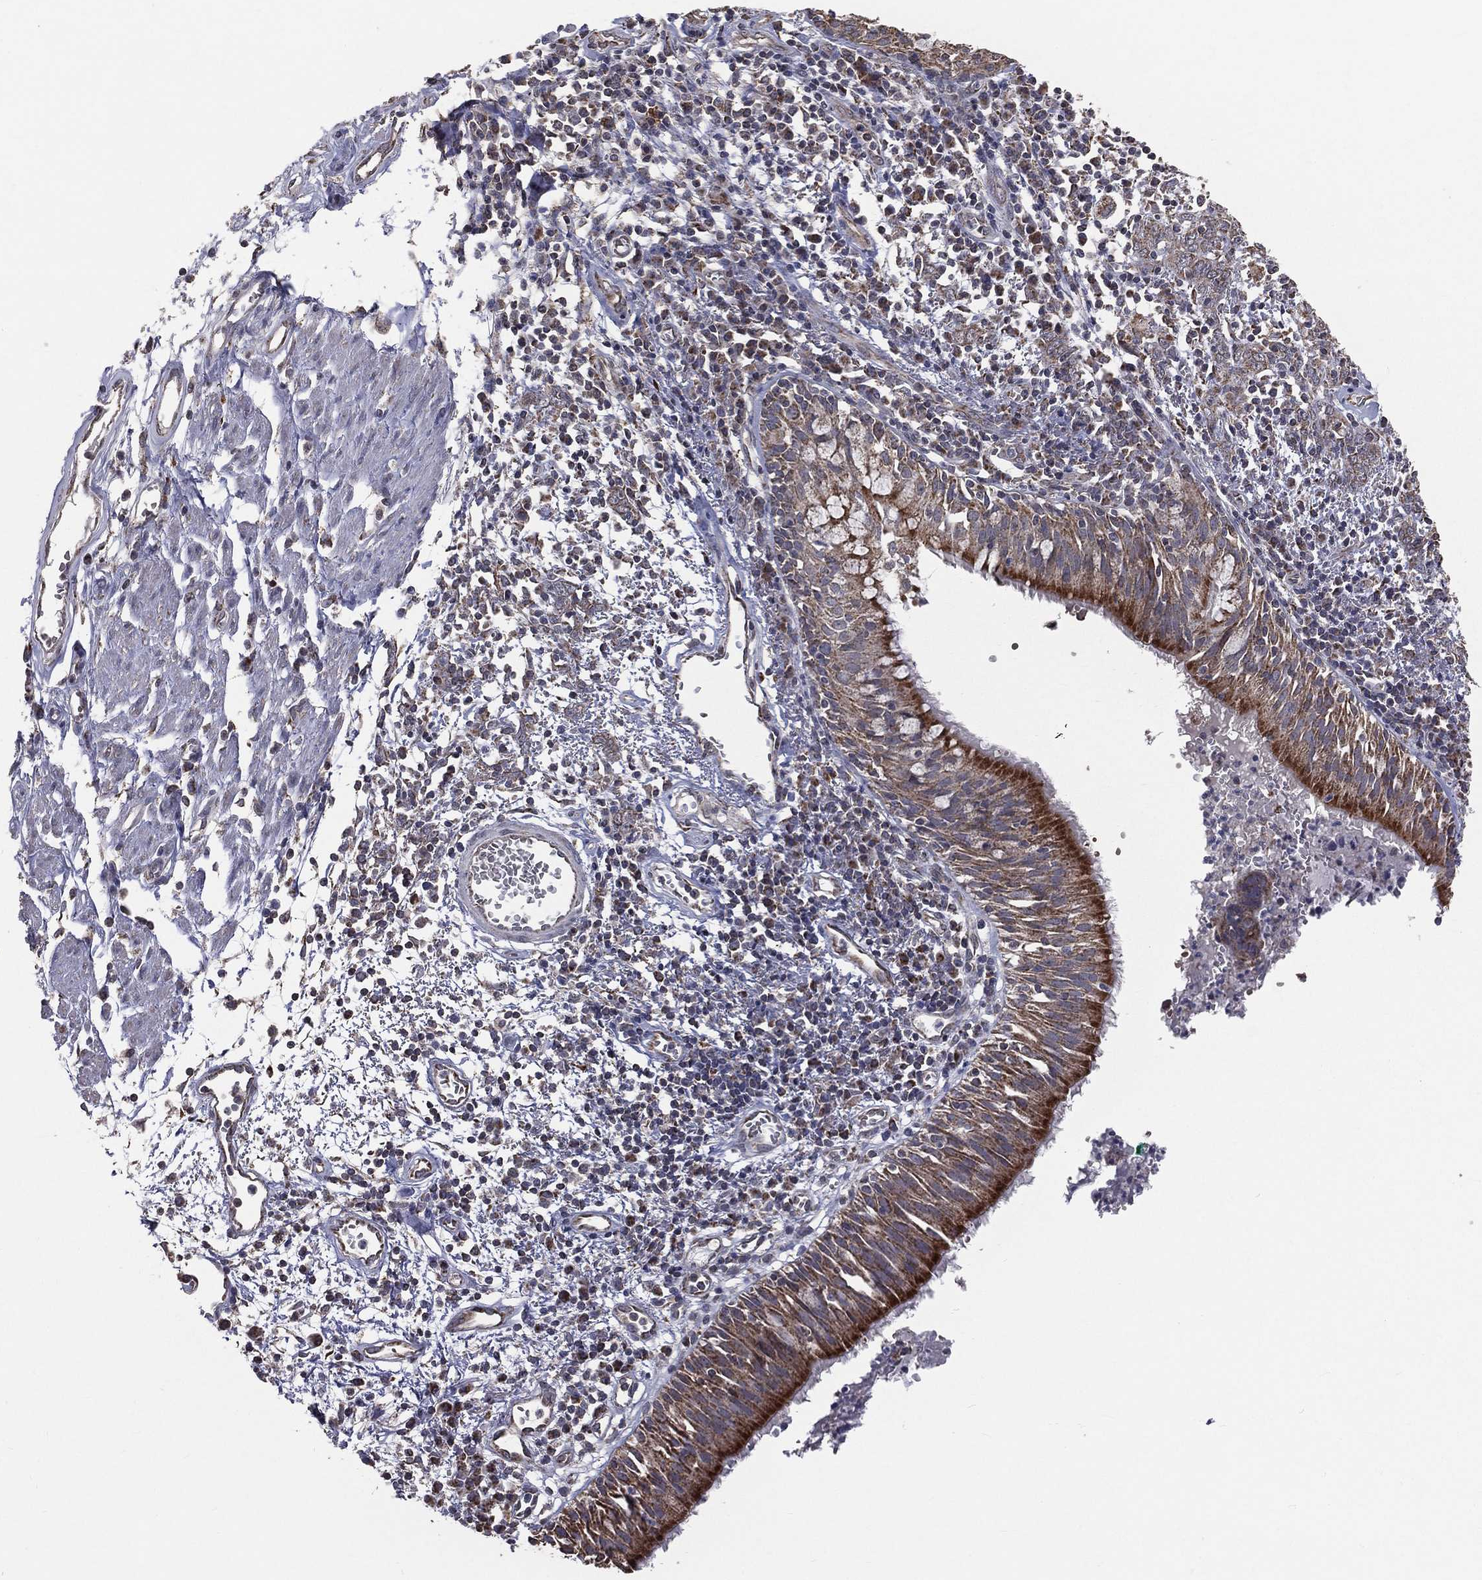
{"staining": {"intensity": "strong", "quantity": "<25%", "location": "cytoplasmic/membranous"}, "tissue": "bronchus", "cell_type": "Respiratory epithelial cells", "image_type": "normal", "snomed": [{"axis": "morphology", "description": "Normal tissue, NOS"}, {"axis": "morphology", "description": "Squamous cell carcinoma, NOS"}, {"axis": "topography", "description": "Cartilage tissue"}, {"axis": "topography", "description": "Bronchus"}, {"axis": "topography", "description": "Lung"}], "caption": "Immunohistochemical staining of unremarkable bronchus exhibits <25% levels of strong cytoplasmic/membranous protein staining in approximately <25% of respiratory epithelial cells.", "gene": "MRPL46", "patient": {"sex": "male", "age": 66}}